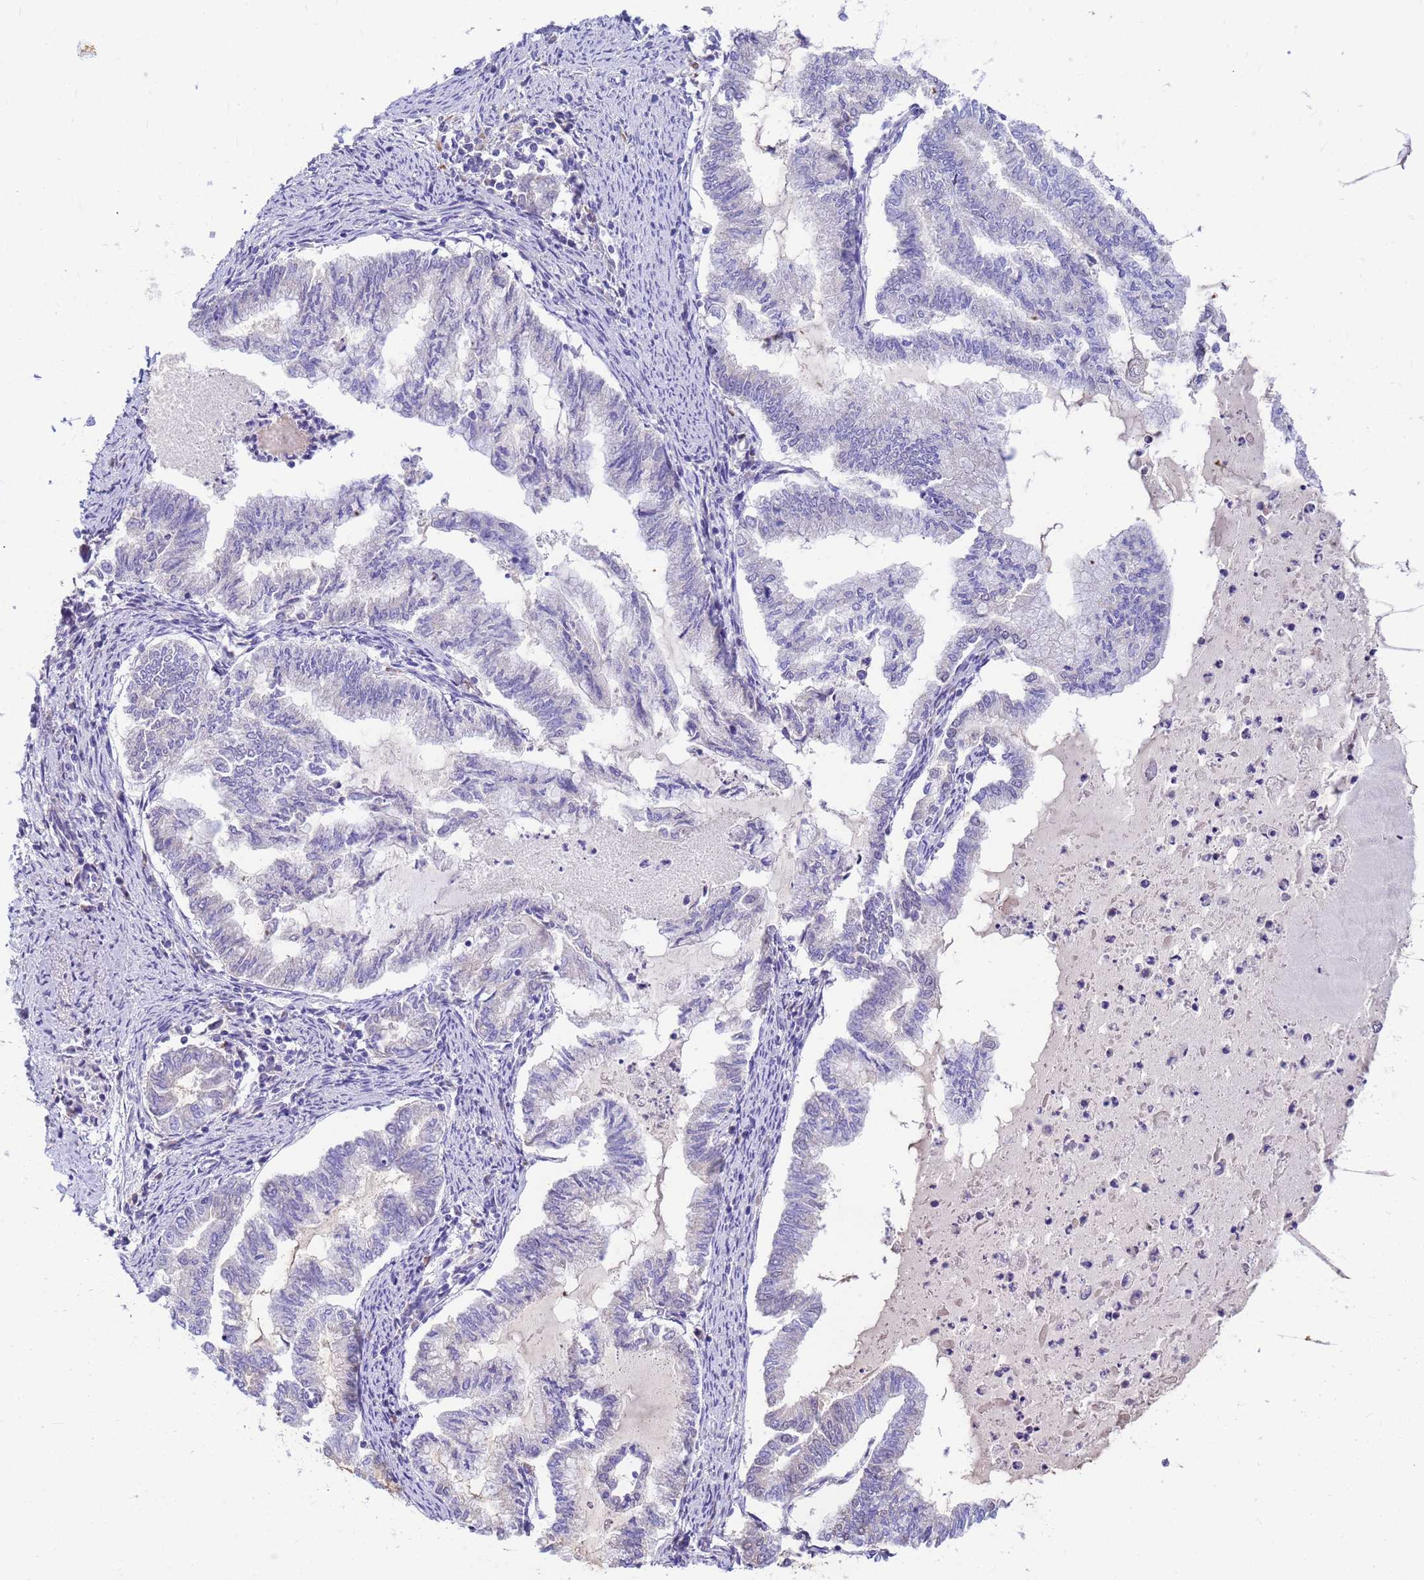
{"staining": {"intensity": "negative", "quantity": "none", "location": "none"}, "tissue": "endometrial cancer", "cell_type": "Tumor cells", "image_type": "cancer", "snomed": [{"axis": "morphology", "description": "Adenocarcinoma, NOS"}, {"axis": "topography", "description": "Endometrium"}], "caption": "DAB (3,3'-diaminobenzidine) immunohistochemical staining of adenocarcinoma (endometrial) exhibits no significant positivity in tumor cells.", "gene": "DPRX", "patient": {"sex": "female", "age": 79}}